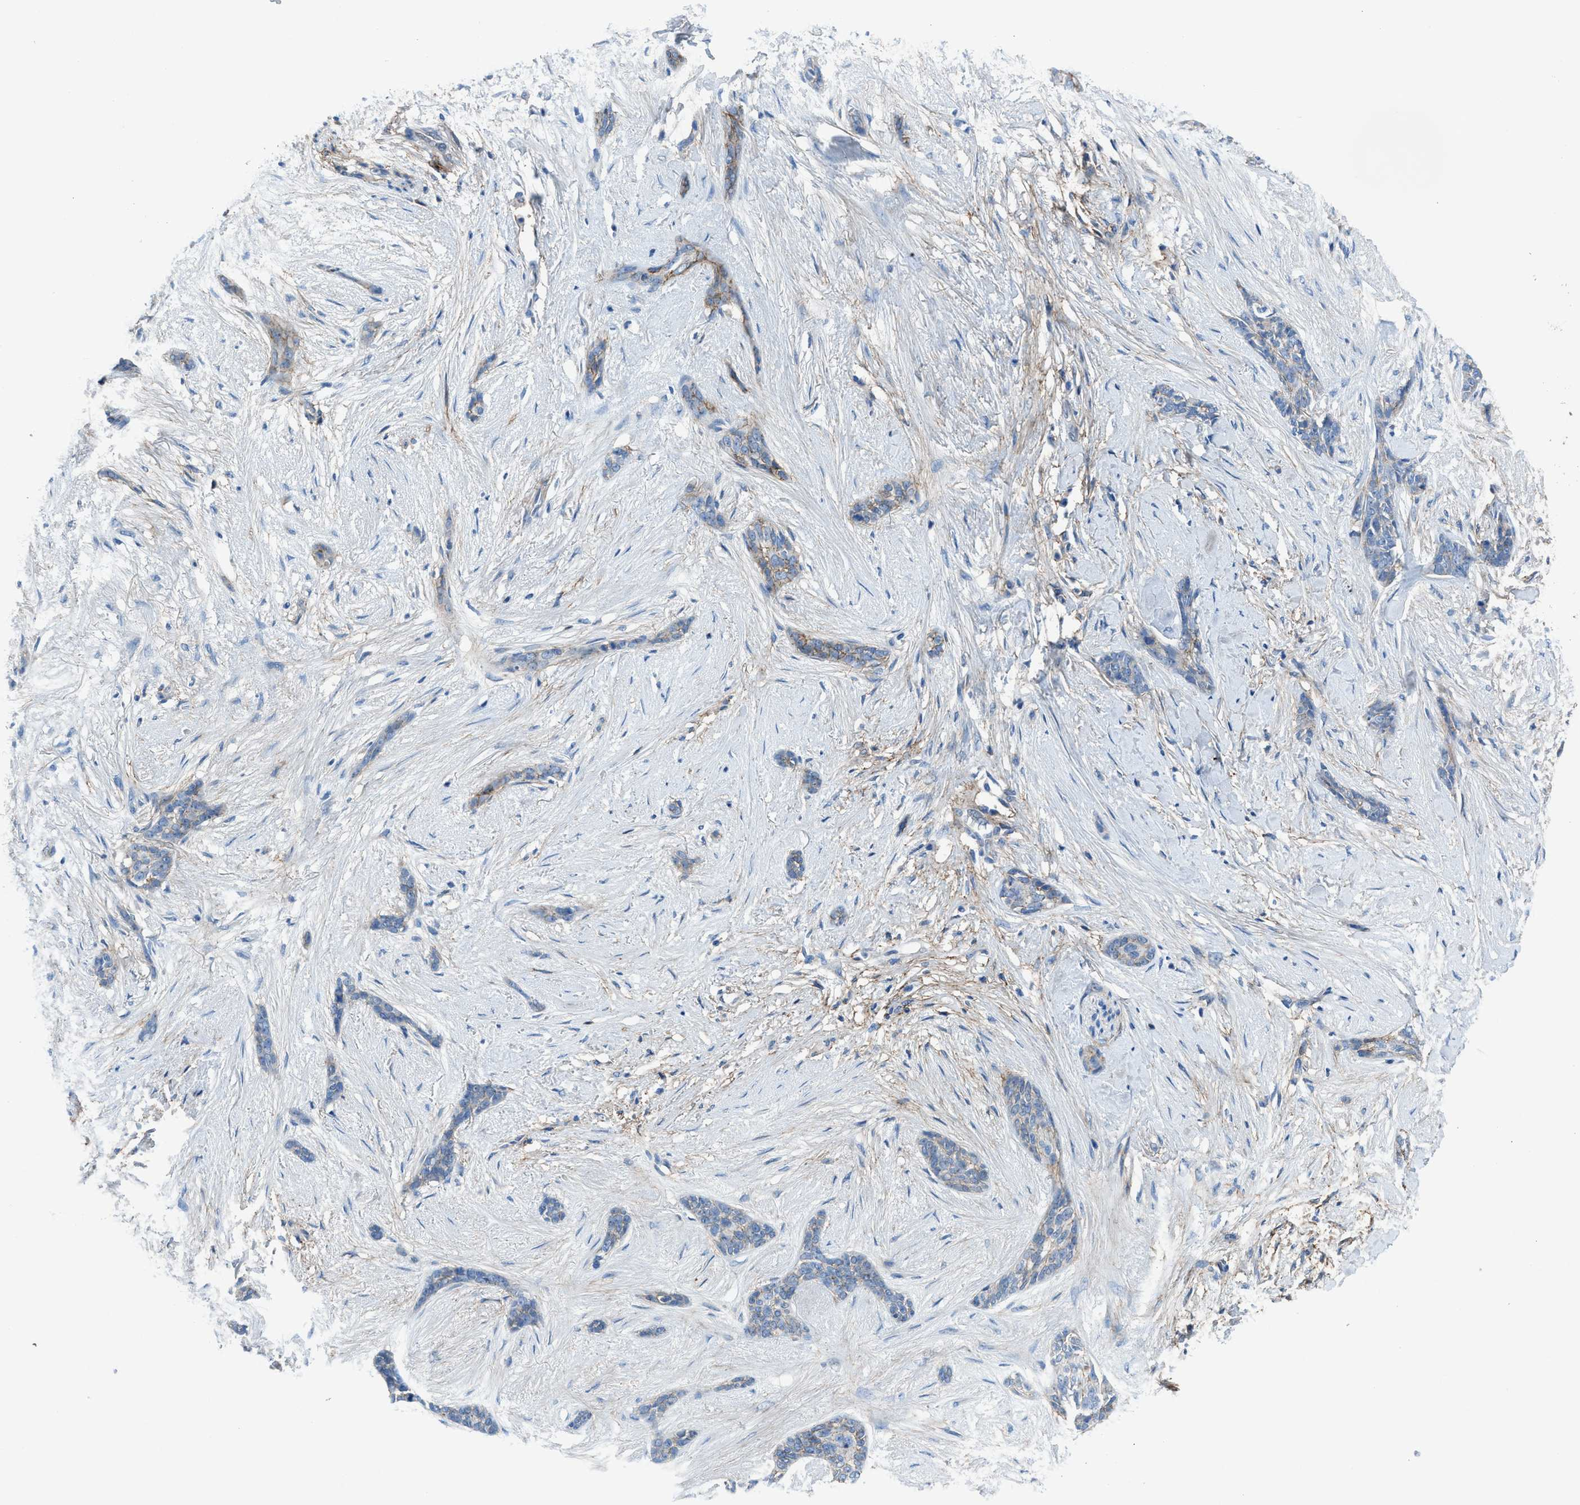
{"staining": {"intensity": "moderate", "quantity": "<25%", "location": "cytoplasmic/membranous"}, "tissue": "skin cancer", "cell_type": "Tumor cells", "image_type": "cancer", "snomed": [{"axis": "morphology", "description": "Basal cell carcinoma"}, {"axis": "morphology", "description": "Adnexal tumor, benign"}, {"axis": "topography", "description": "Skin"}], "caption": "Protein staining of skin cancer (benign adnexal tumor) tissue exhibits moderate cytoplasmic/membranous expression in approximately <25% of tumor cells.", "gene": "PTGFRN", "patient": {"sex": "female", "age": 42}}